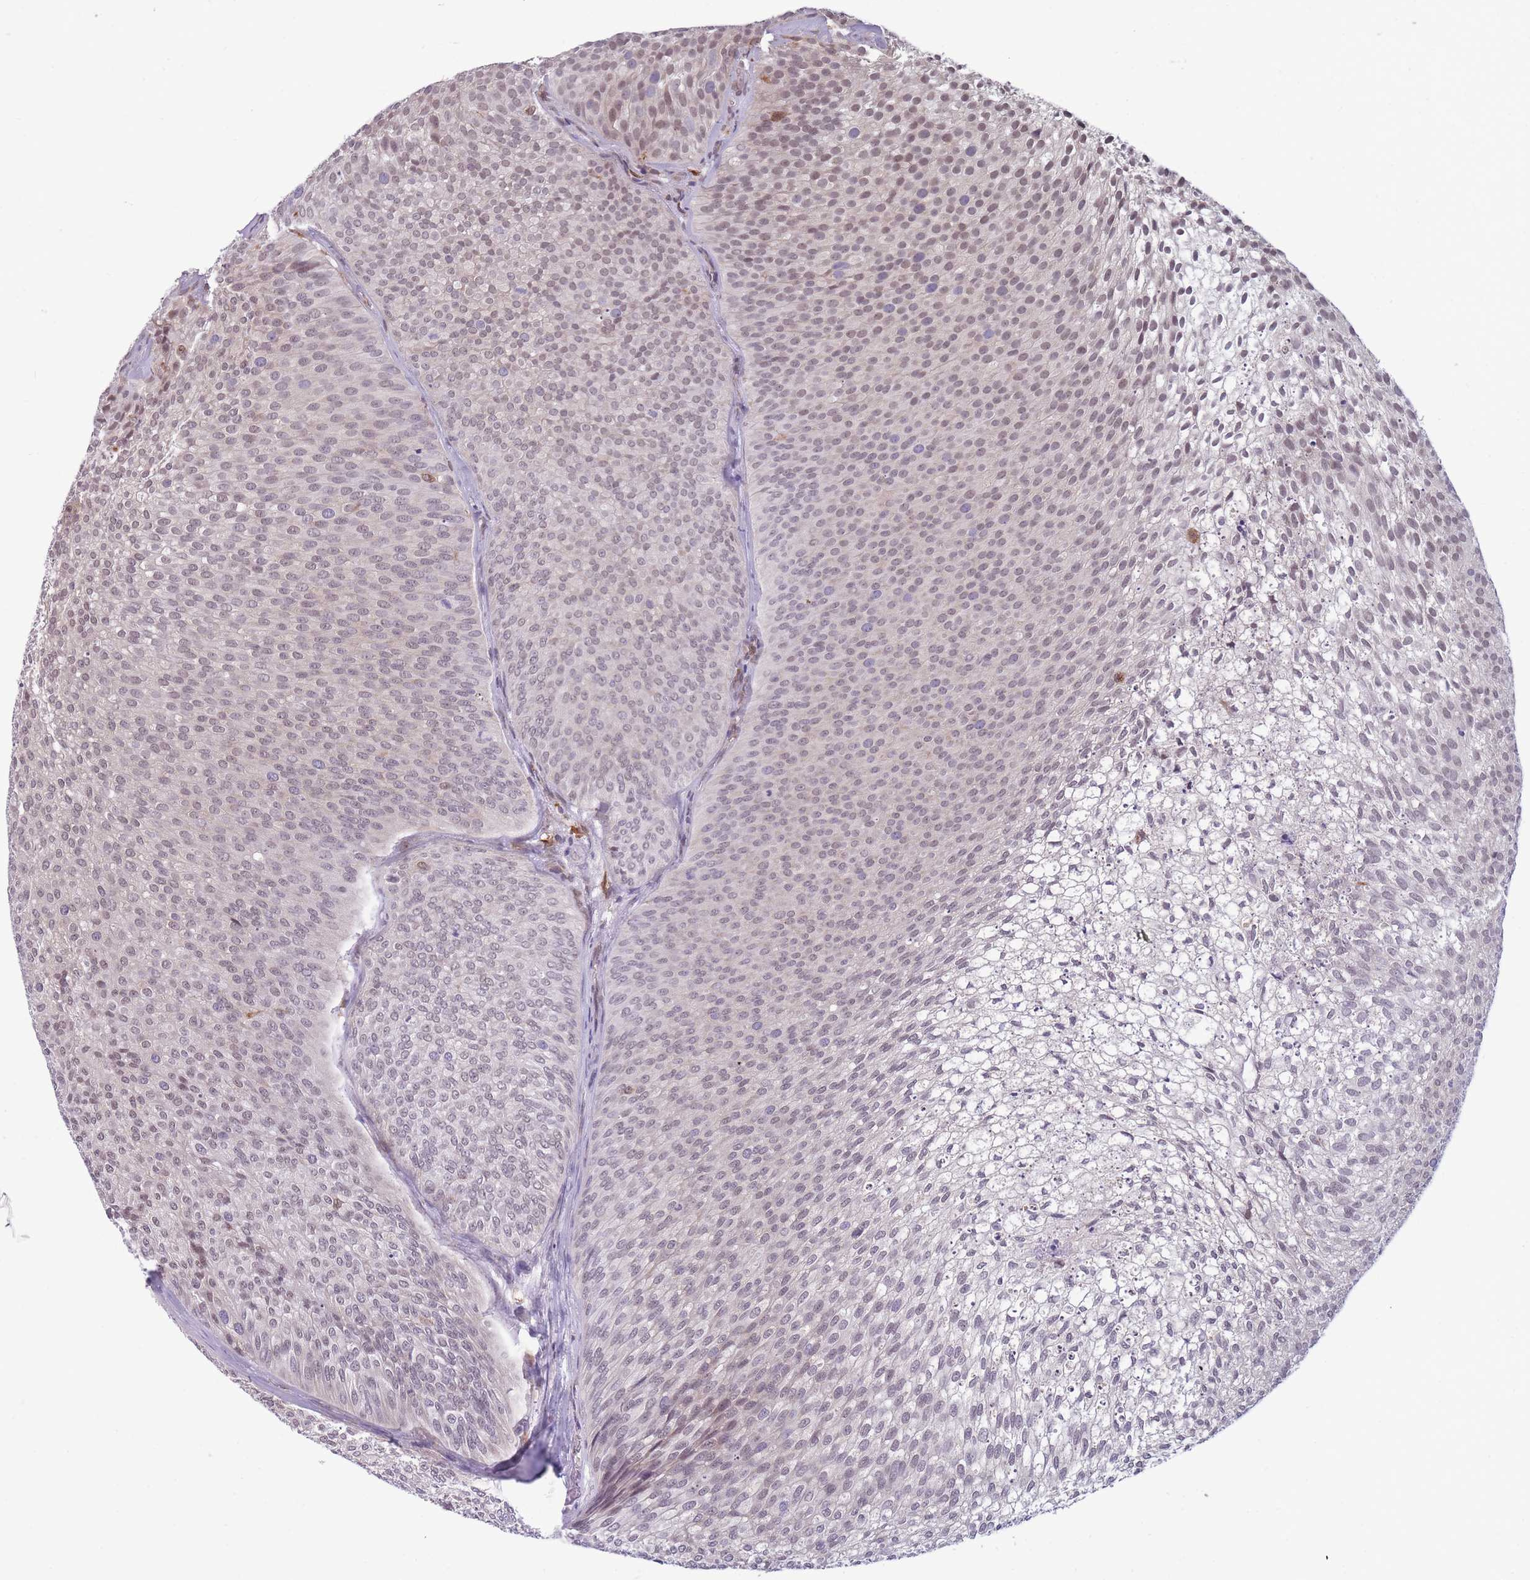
{"staining": {"intensity": "weak", "quantity": "25%-75%", "location": "cytoplasmic/membranous,nuclear"}, "tissue": "urothelial cancer", "cell_type": "Tumor cells", "image_type": "cancer", "snomed": [{"axis": "morphology", "description": "Urothelial carcinoma, Low grade"}, {"axis": "topography", "description": "Urinary bladder"}], "caption": "A photomicrograph of low-grade urothelial carcinoma stained for a protein exhibits weak cytoplasmic/membranous and nuclear brown staining in tumor cells.", "gene": "TMEM121", "patient": {"sex": "male", "age": 91}}